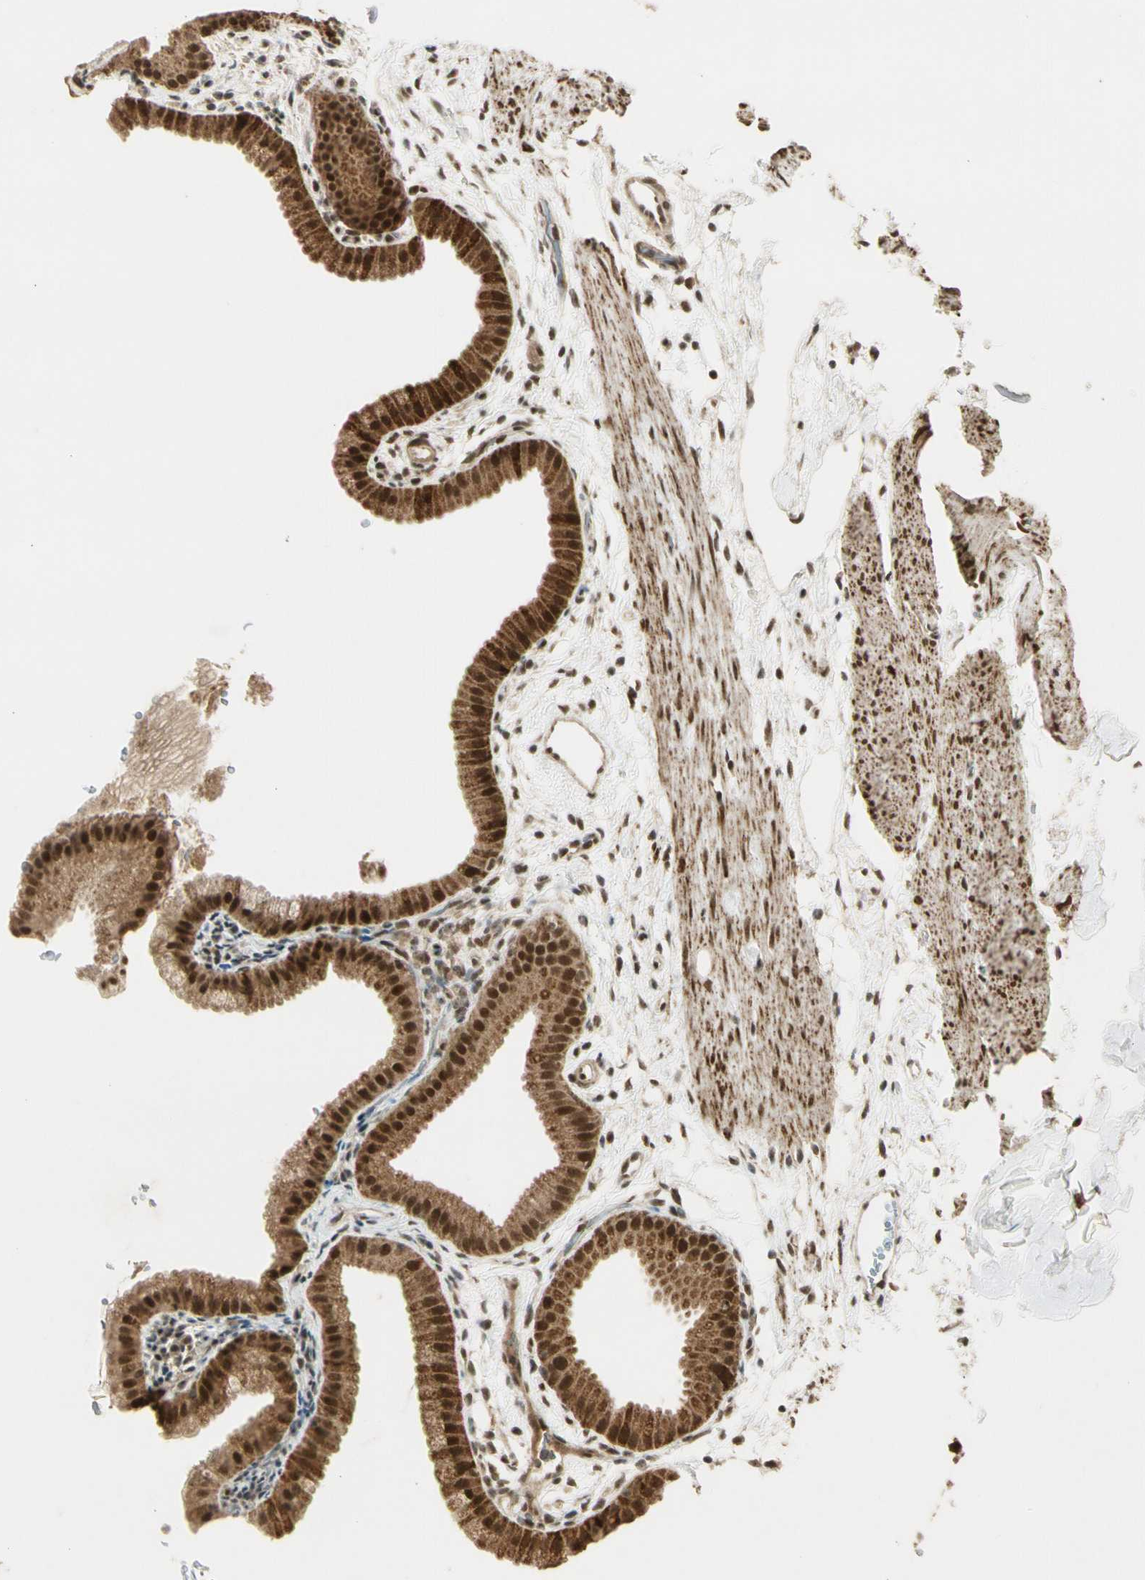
{"staining": {"intensity": "moderate", "quantity": ">75%", "location": "cytoplasmic/membranous,nuclear"}, "tissue": "gallbladder", "cell_type": "Glandular cells", "image_type": "normal", "snomed": [{"axis": "morphology", "description": "Normal tissue, NOS"}, {"axis": "topography", "description": "Gallbladder"}], "caption": "IHC image of unremarkable gallbladder stained for a protein (brown), which exhibits medium levels of moderate cytoplasmic/membranous,nuclear positivity in approximately >75% of glandular cells.", "gene": "ZNF135", "patient": {"sex": "female", "age": 64}}